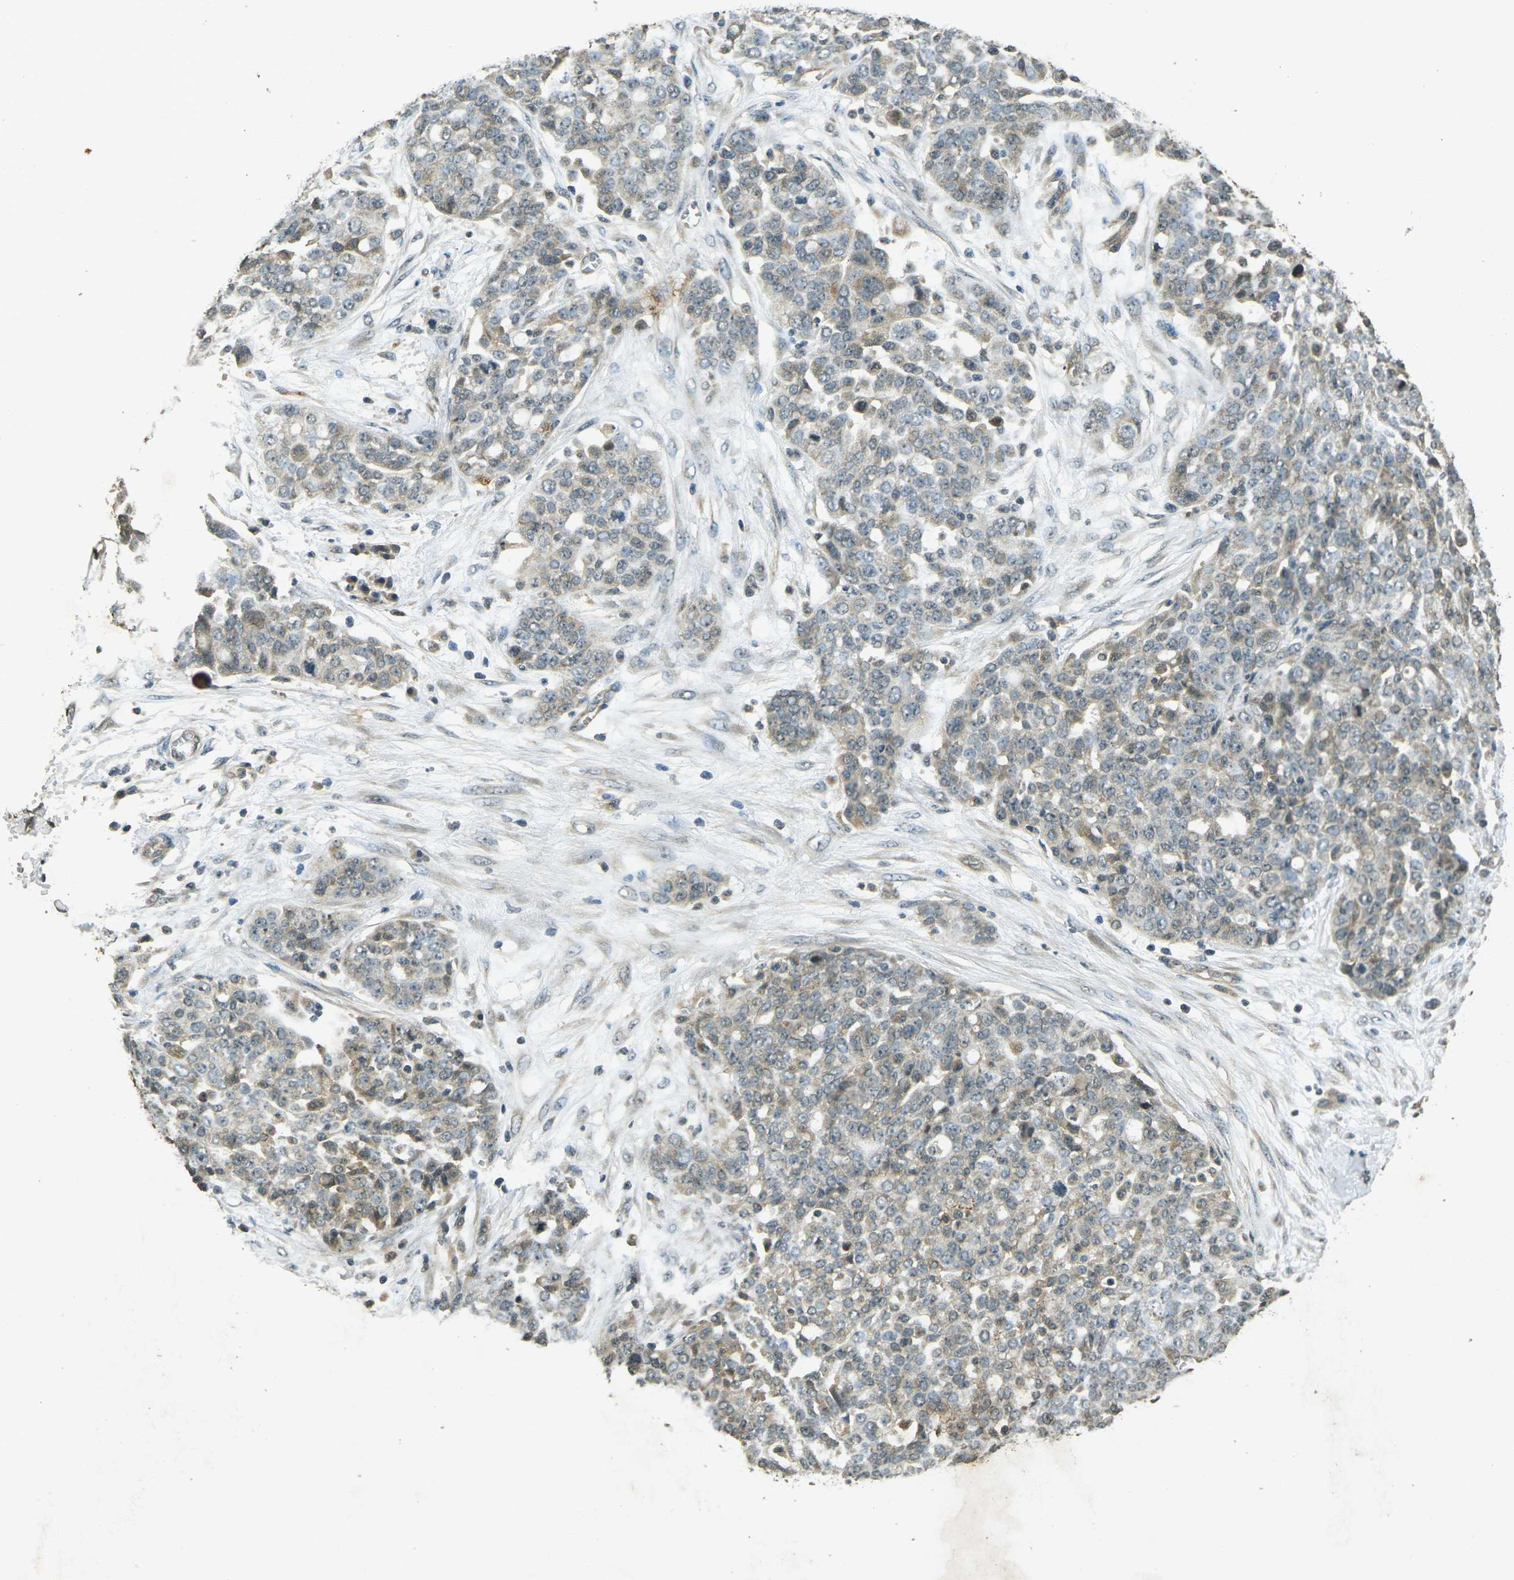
{"staining": {"intensity": "weak", "quantity": "25%-75%", "location": "cytoplasmic/membranous"}, "tissue": "ovarian cancer", "cell_type": "Tumor cells", "image_type": "cancer", "snomed": [{"axis": "morphology", "description": "Cystadenocarcinoma, serous, NOS"}, {"axis": "topography", "description": "Soft tissue"}, {"axis": "topography", "description": "Ovary"}], "caption": "Tumor cells display weak cytoplasmic/membranous expression in approximately 25%-75% of cells in serous cystadenocarcinoma (ovarian).", "gene": "PDE2A", "patient": {"sex": "female", "age": 57}}